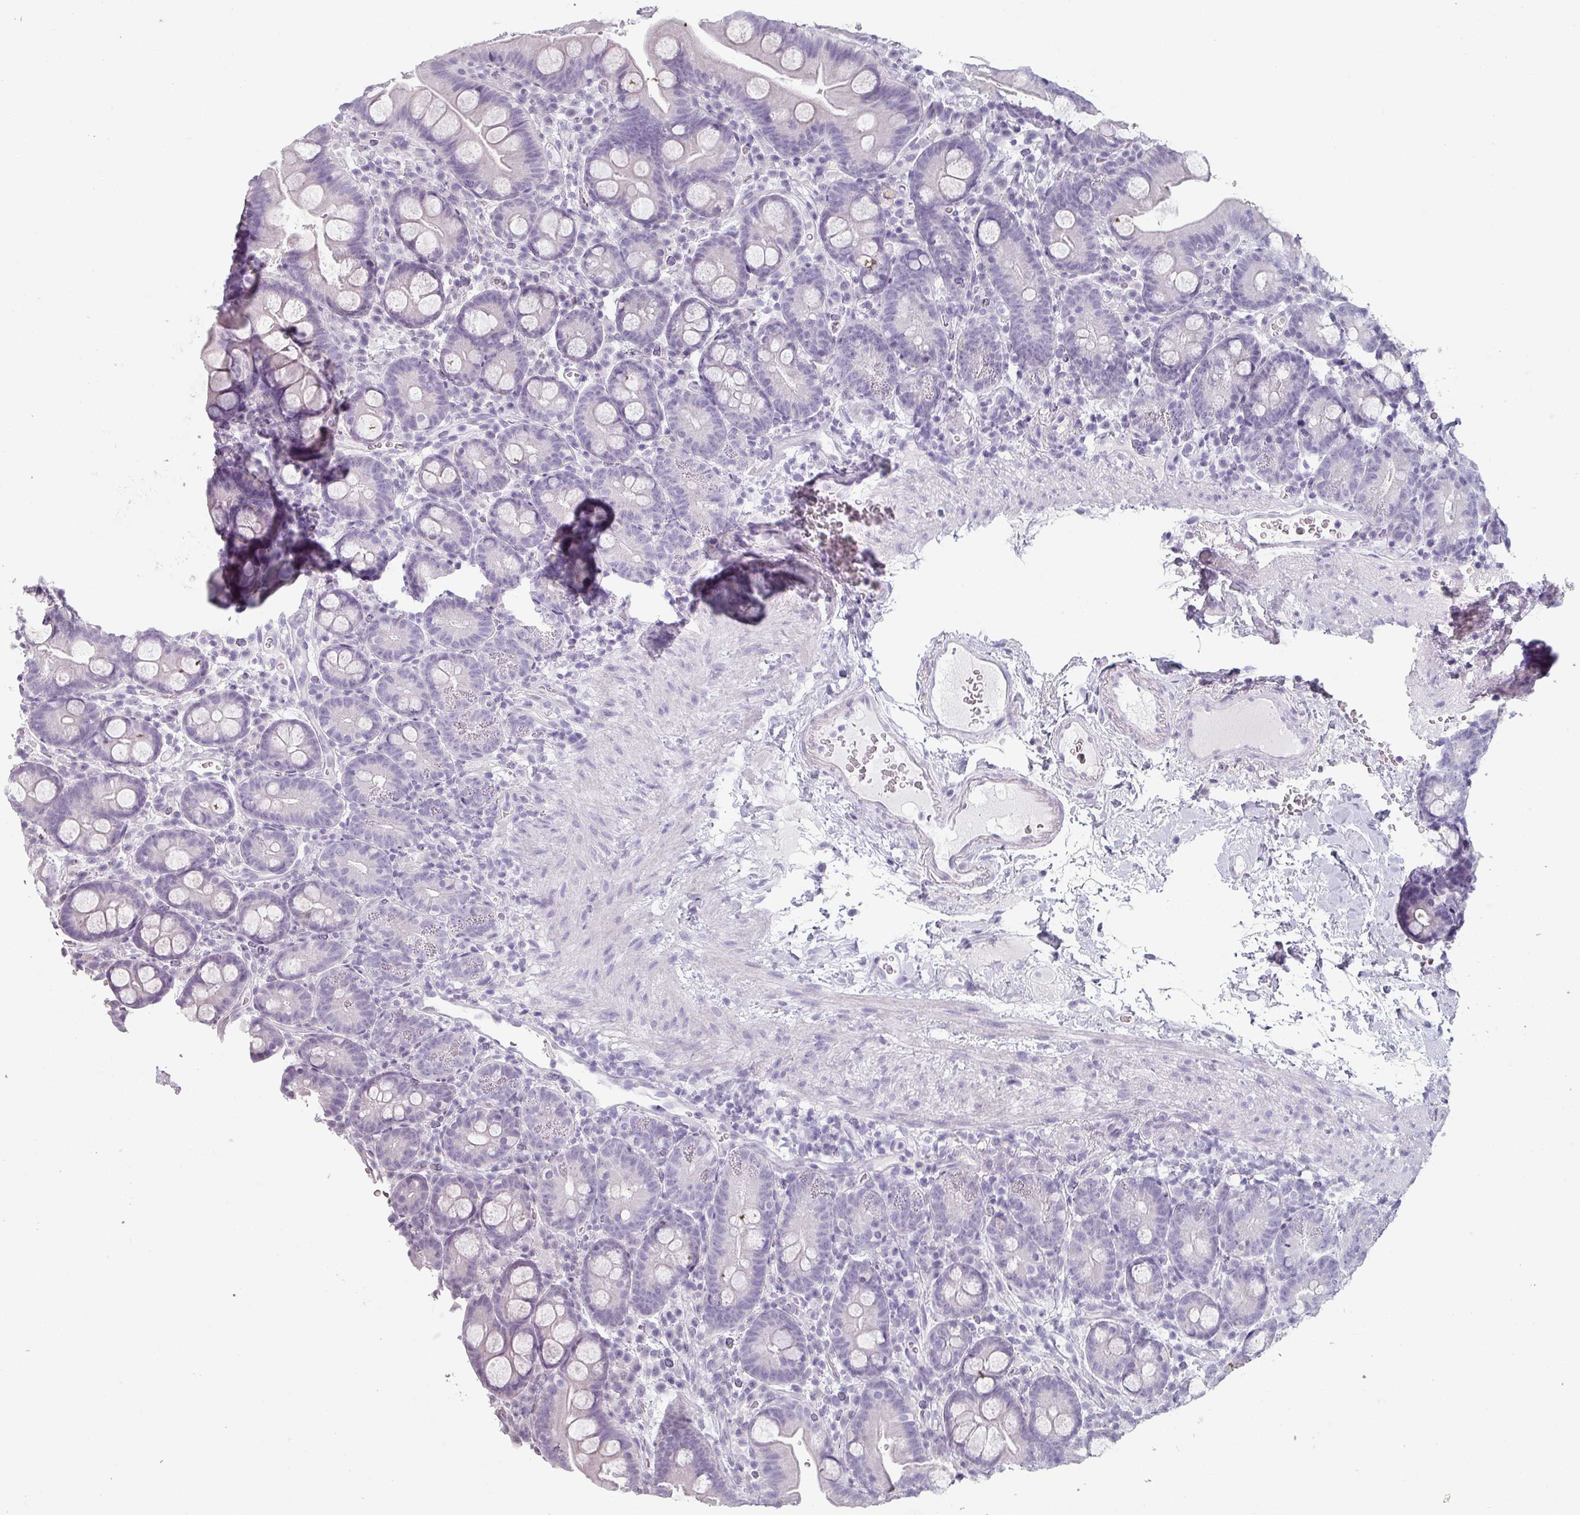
{"staining": {"intensity": "negative", "quantity": "none", "location": "none"}, "tissue": "small intestine", "cell_type": "Glandular cells", "image_type": "normal", "snomed": [{"axis": "morphology", "description": "Normal tissue, NOS"}, {"axis": "topography", "description": "Small intestine"}], "caption": "An image of small intestine stained for a protein demonstrates no brown staining in glandular cells.", "gene": "SLC35G2", "patient": {"sex": "female", "age": 68}}